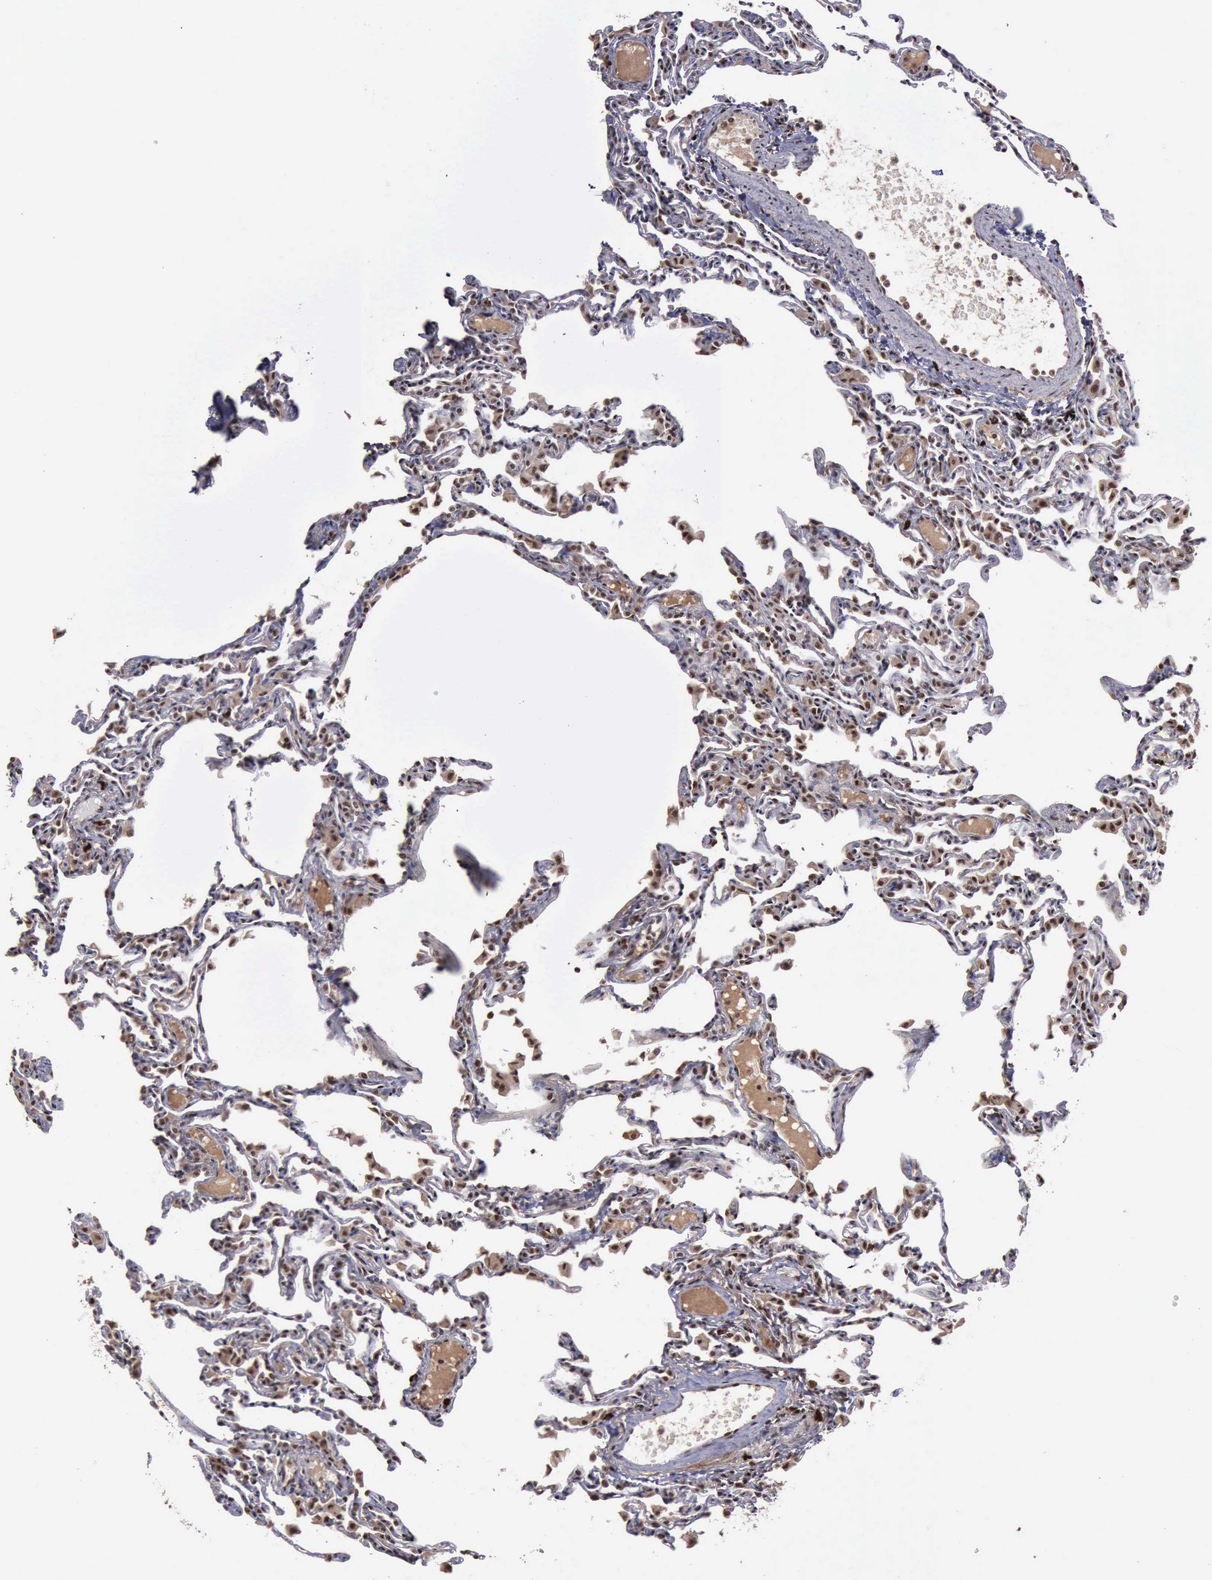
{"staining": {"intensity": "strong", "quantity": ">75%", "location": "cytoplasmic/membranous,nuclear"}, "tissue": "lung", "cell_type": "Alveolar cells", "image_type": "normal", "snomed": [{"axis": "morphology", "description": "Normal tissue, NOS"}, {"axis": "topography", "description": "Lung"}], "caption": "Protein staining exhibits strong cytoplasmic/membranous,nuclear staining in approximately >75% of alveolar cells in normal lung.", "gene": "TRMT2A", "patient": {"sex": "female", "age": 49}}